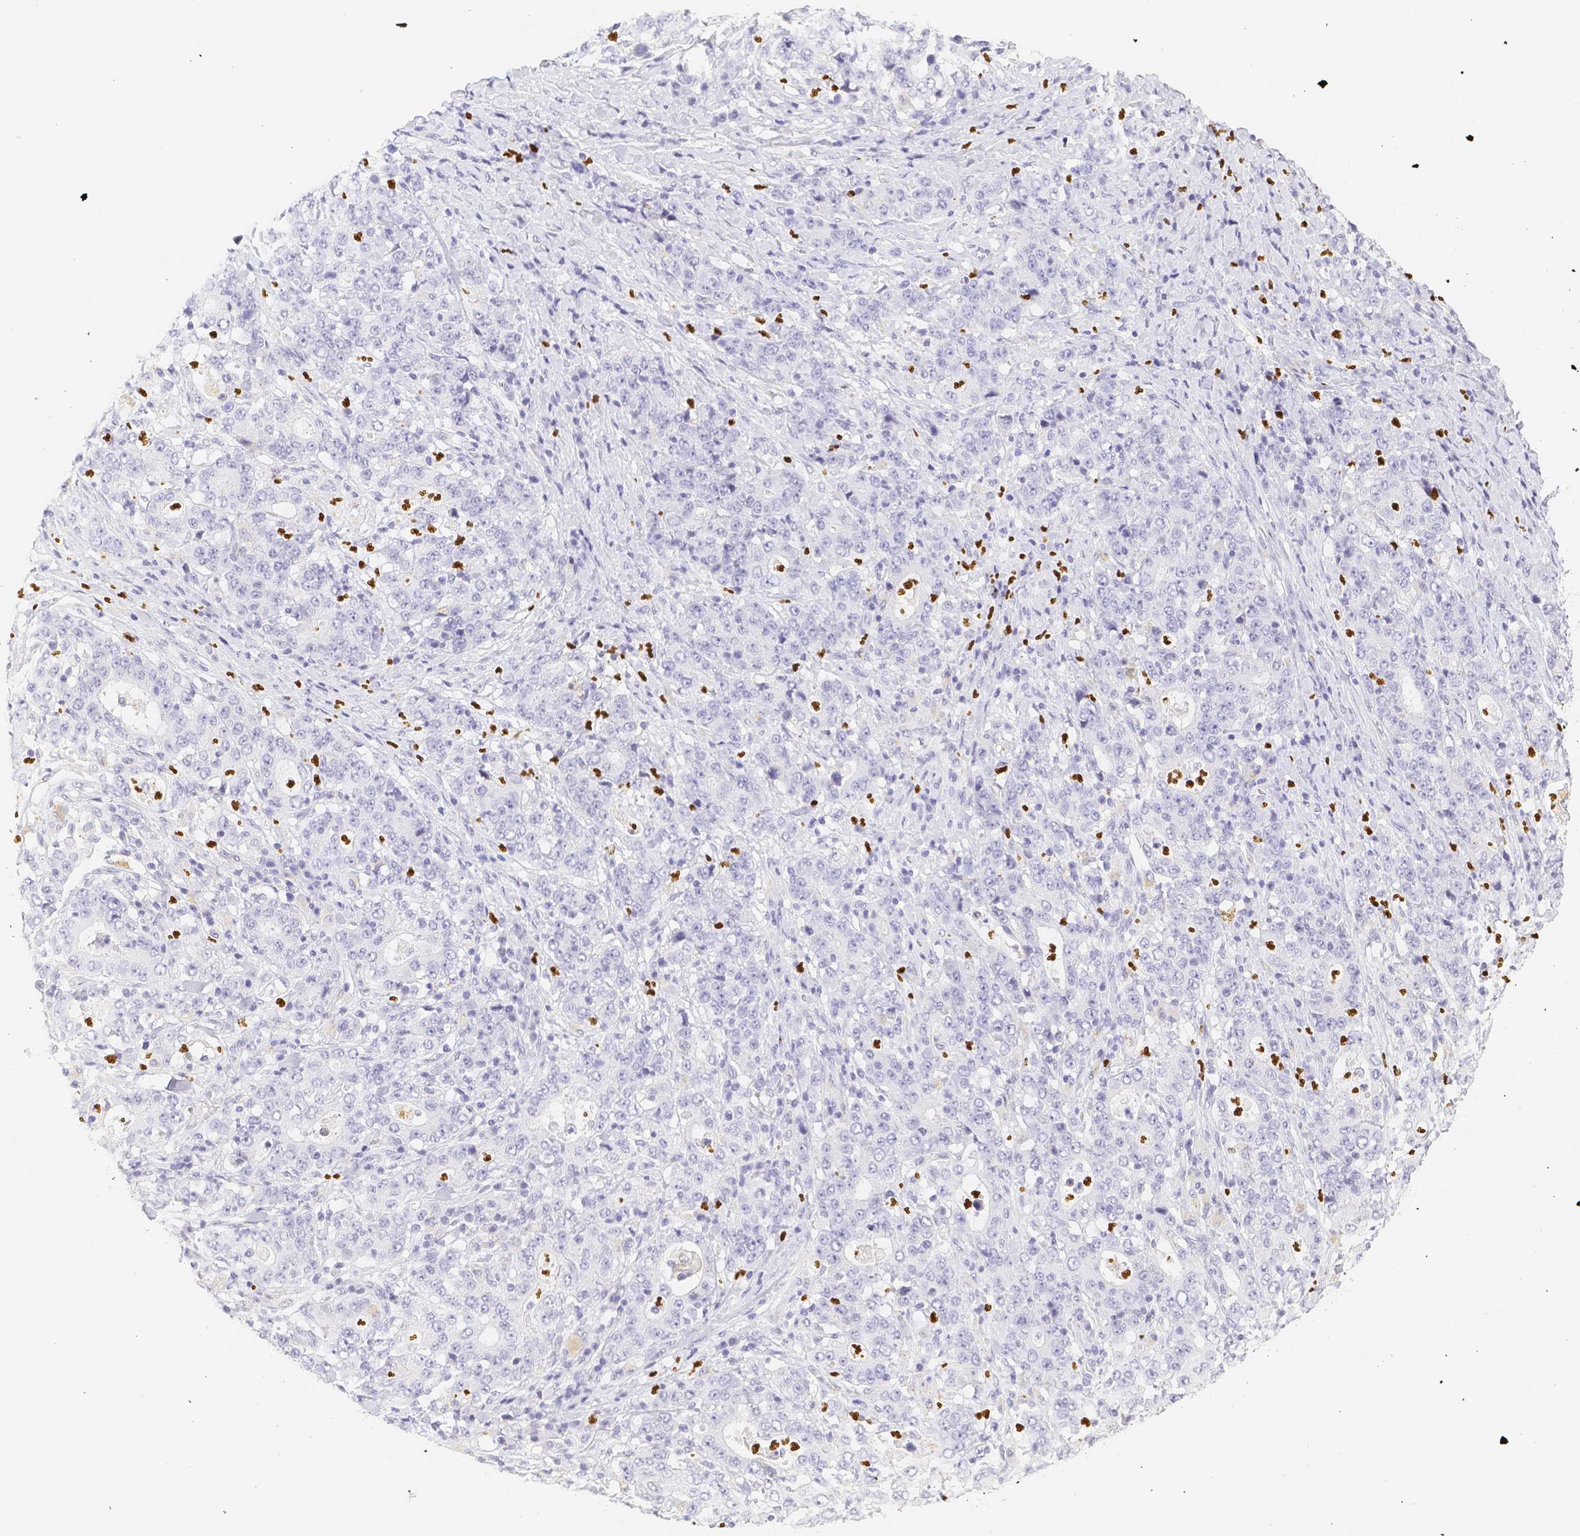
{"staining": {"intensity": "negative", "quantity": "none", "location": "none"}, "tissue": "stomach cancer", "cell_type": "Tumor cells", "image_type": "cancer", "snomed": [{"axis": "morphology", "description": "Normal tissue, NOS"}, {"axis": "morphology", "description": "Adenocarcinoma, NOS"}, {"axis": "topography", "description": "Stomach, upper"}, {"axis": "topography", "description": "Stomach"}], "caption": "This is an immunohistochemistry histopathology image of adenocarcinoma (stomach). There is no positivity in tumor cells.", "gene": "PADI4", "patient": {"sex": "male", "age": 59}}